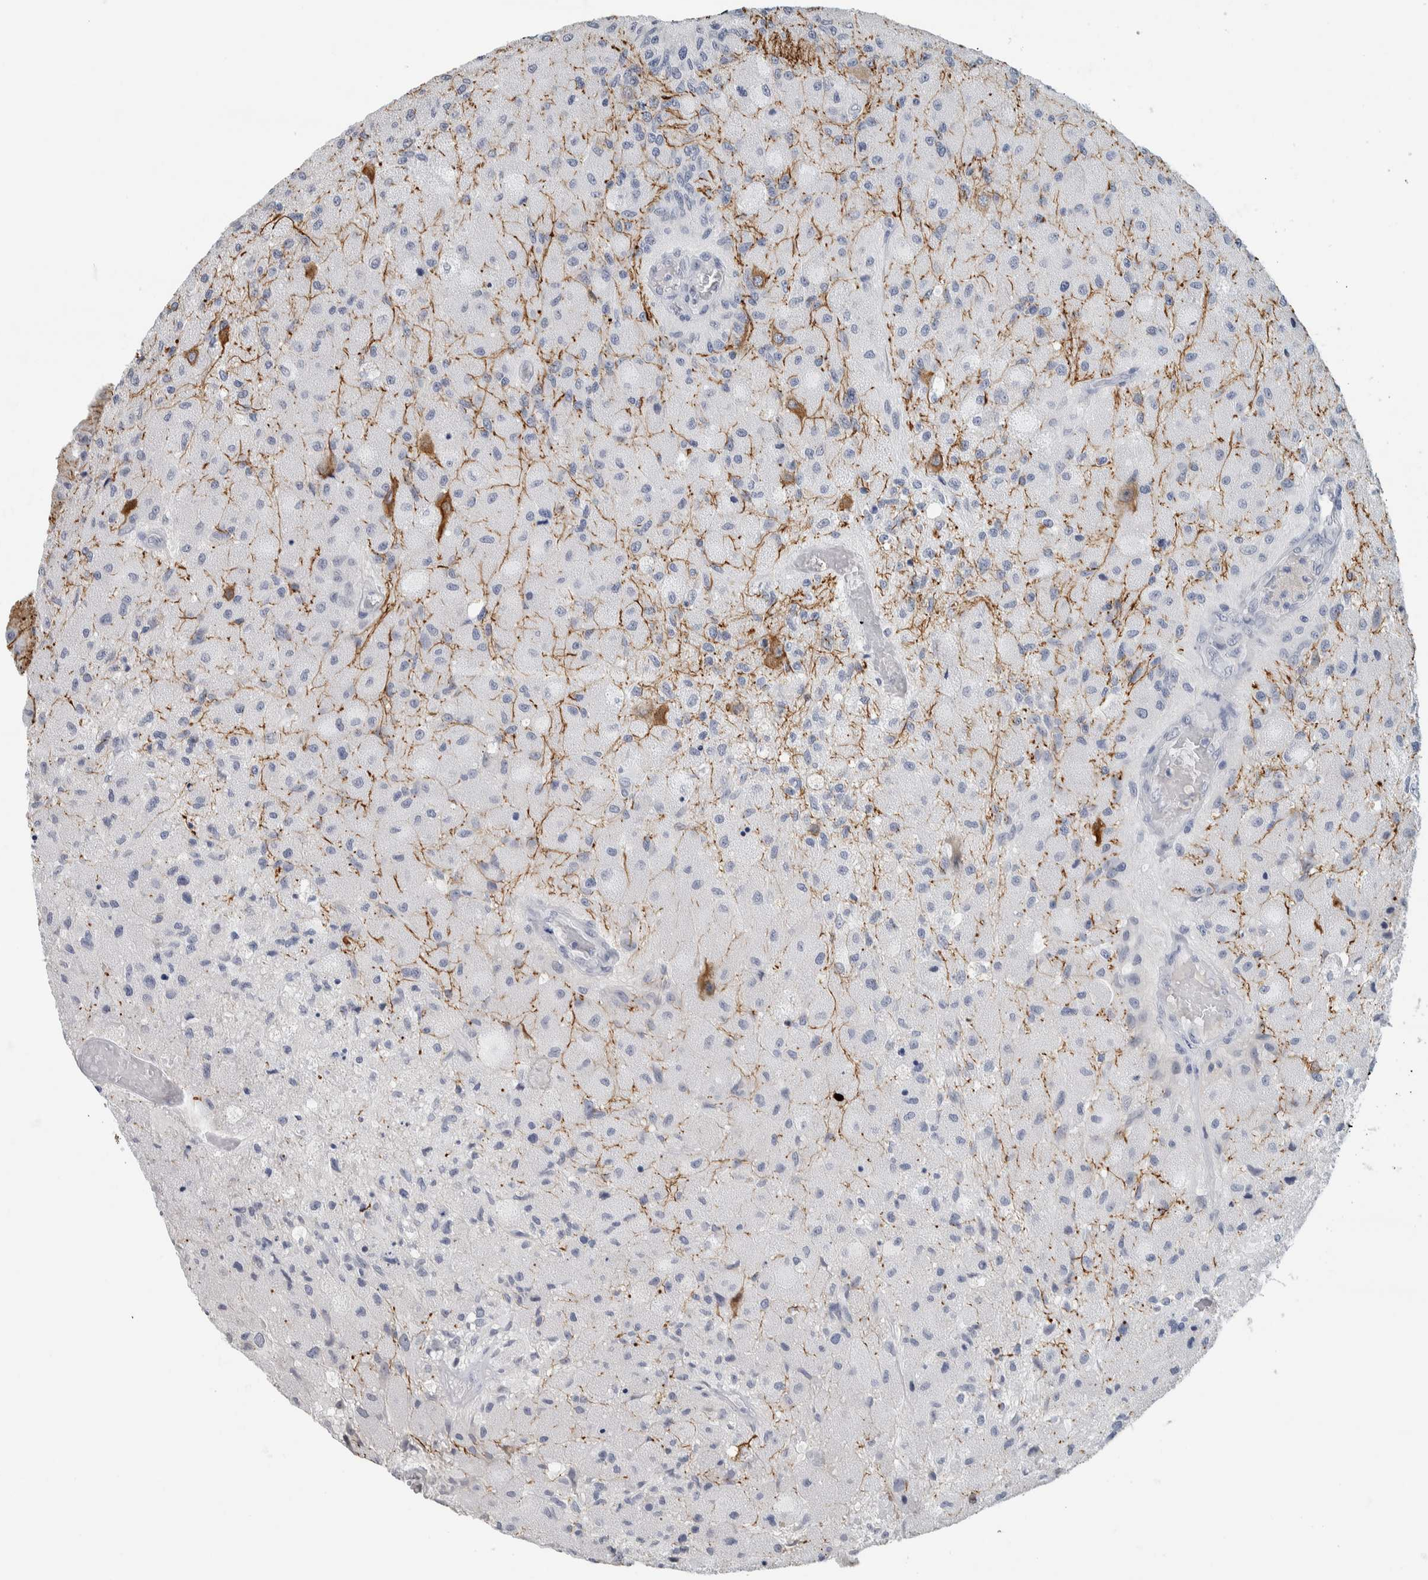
{"staining": {"intensity": "negative", "quantity": "none", "location": "none"}, "tissue": "glioma", "cell_type": "Tumor cells", "image_type": "cancer", "snomed": [{"axis": "morphology", "description": "Normal tissue, NOS"}, {"axis": "morphology", "description": "Glioma, malignant, High grade"}, {"axis": "topography", "description": "Cerebral cortex"}], "caption": "Immunohistochemistry (IHC) micrograph of glioma stained for a protein (brown), which demonstrates no staining in tumor cells. (Brightfield microscopy of DAB (3,3'-diaminobenzidine) immunohistochemistry at high magnification).", "gene": "NEFM", "patient": {"sex": "male", "age": 77}}